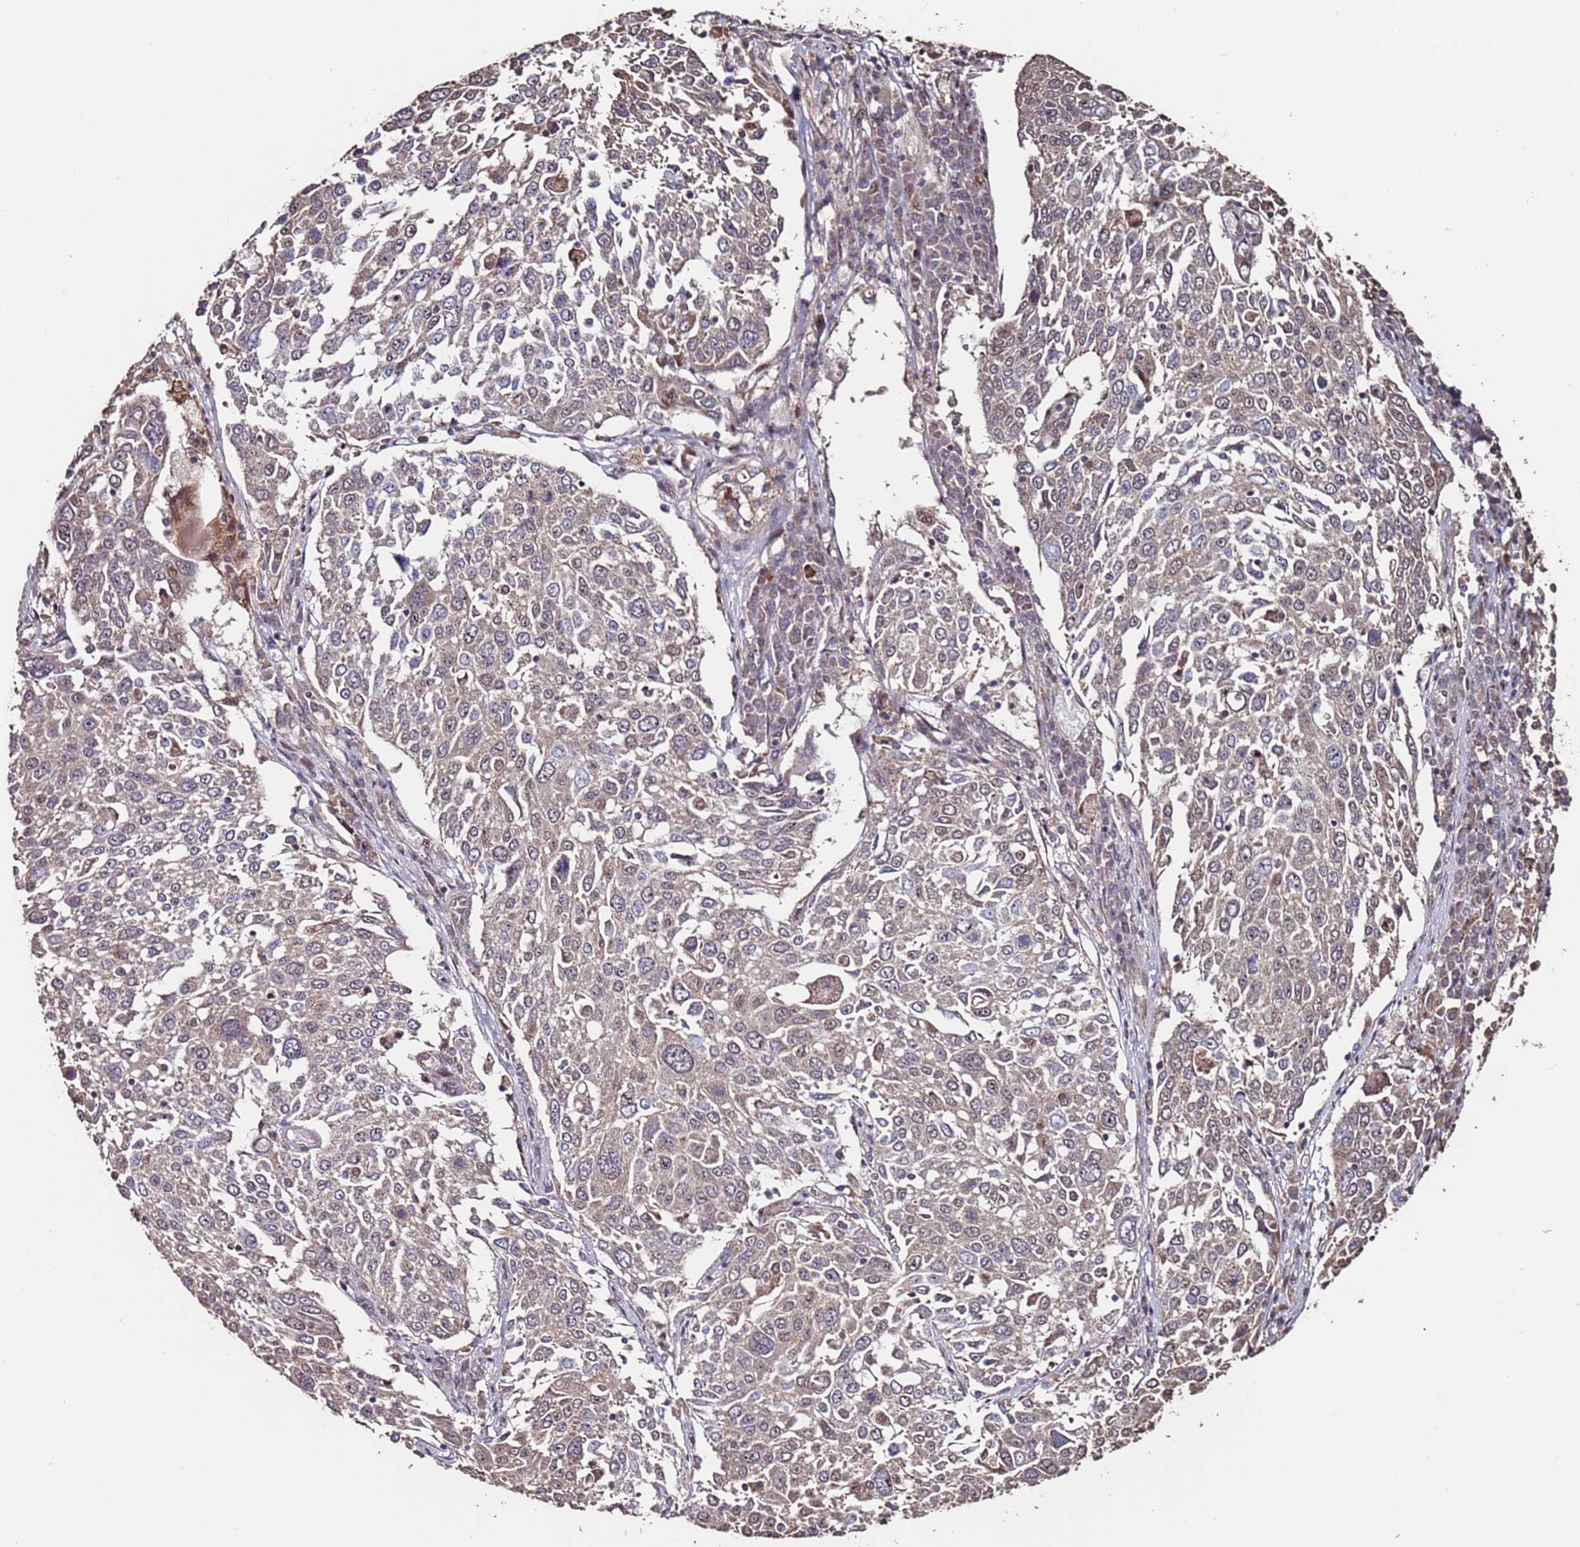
{"staining": {"intensity": "weak", "quantity": "<25%", "location": "cytoplasmic/membranous"}, "tissue": "lung cancer", "cell_type": "Tumor cells", "image_type": "cancer", "snomed": [{"axis": "morphology", "description": "Squamous cell carcinoma, NOS"}, {"axis": "topography", "description": "Lung"}], "caption": "Tumor cells show no significant protein expression in squamous cell carcinoma (lung).", "gene": "PRR7", "patient": {"sex": "male", "age": 65}}